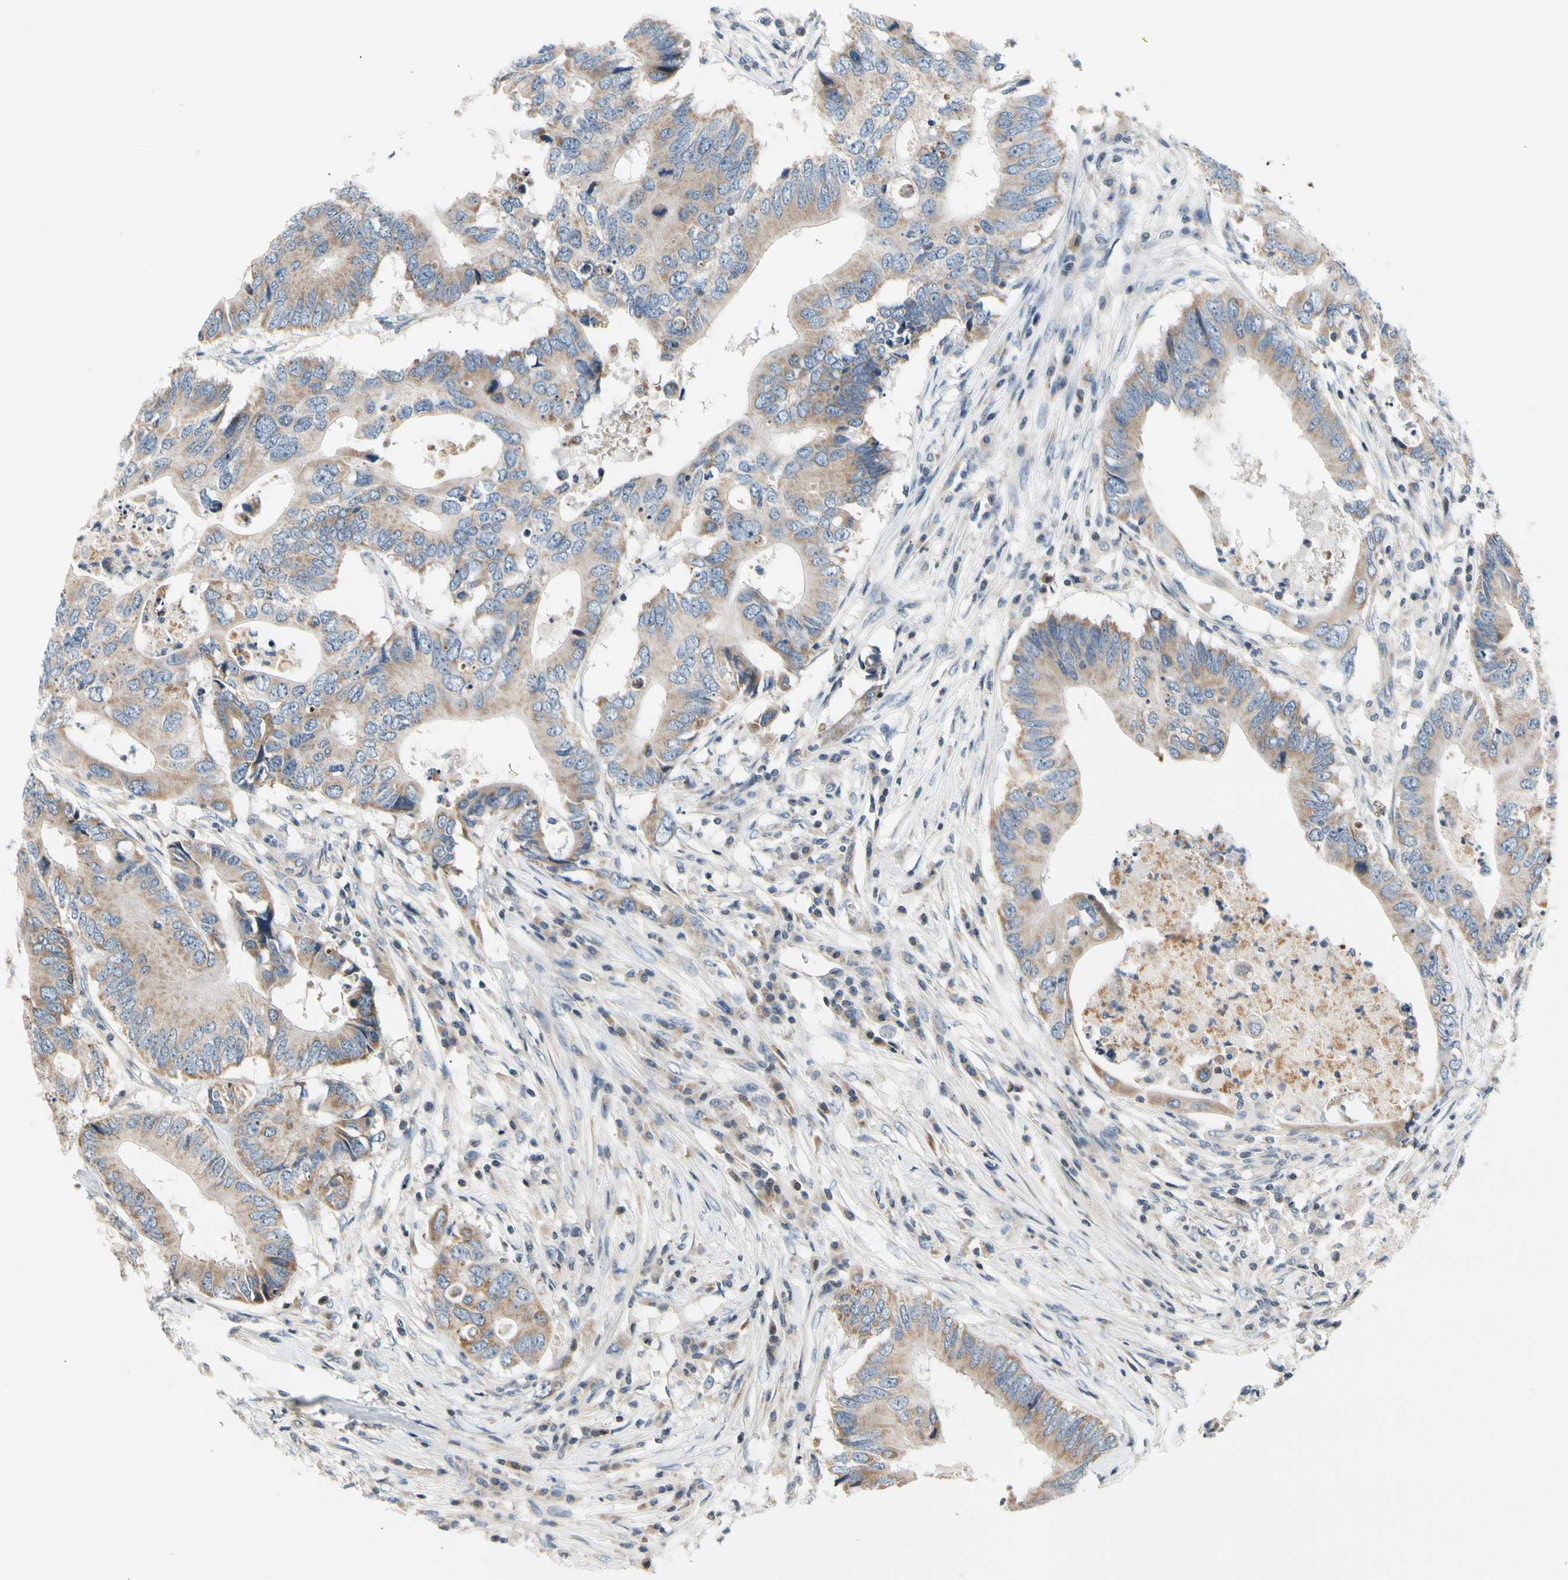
{"staining": {"intensity": "weak", "quantity": ">75%", "location": "cytoplasmic/membranous"}, "tissue": "colorectal cancer", "cell_type": "Tumor cells", "image_type": "cancer", "snomed": [{"axis": "morphology", "description": "Adenocarcinoma, NOS"}, {"axis": "topography", "description": "Colon"}], "caption": "Protein expression analysis of colorectal cancer (adenocarcinoma) shows weak cytoplasmic/membranous staining in approximately >75% of tumor cells. Ihc stains the protein in brown and the nuclei are stained blue.", "gene": "SOX30", "patient": {"sex": "male", "age": 71}}